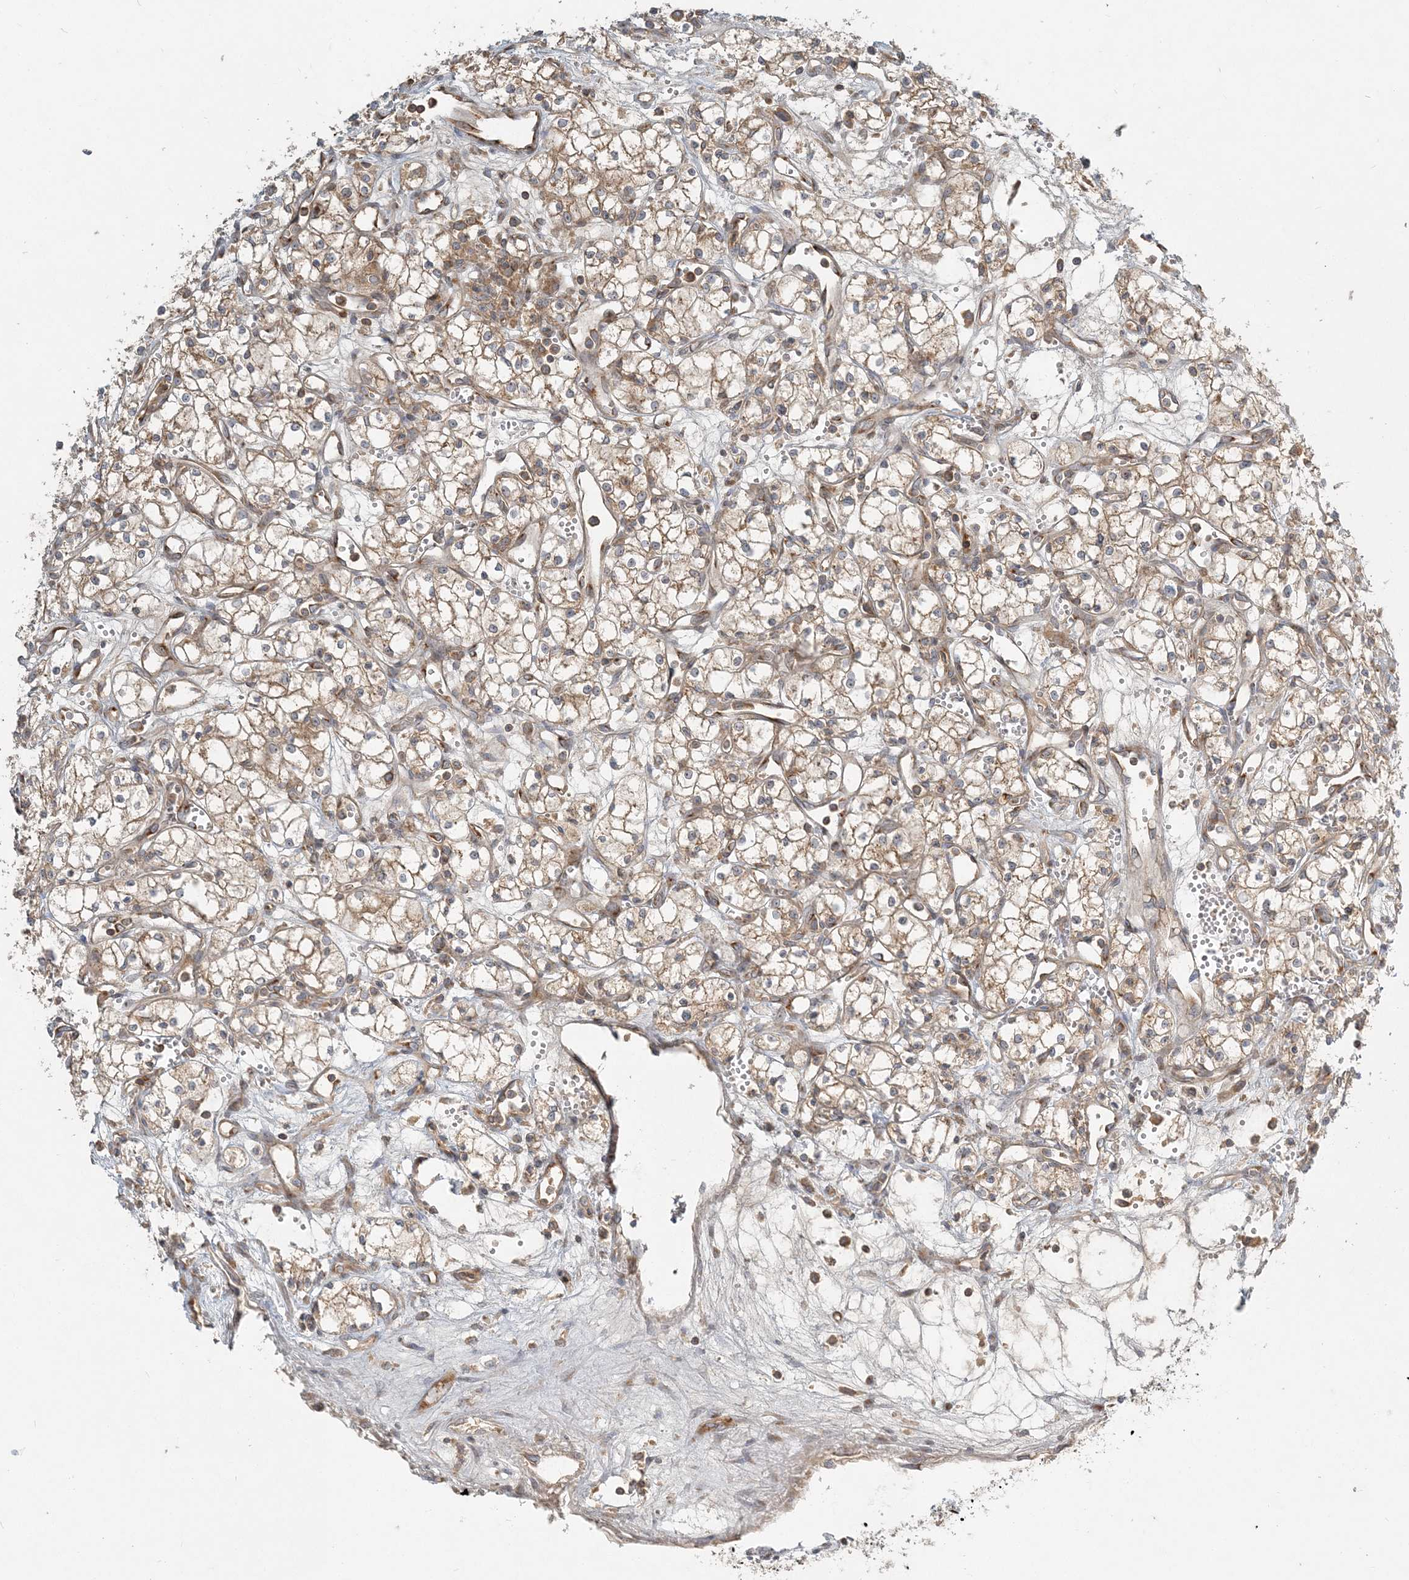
{"staining": {"intensity": "weak", "quantity": "25%-75%", "location": "cytoplasmic/membranous"}, "tissue": "renal cancer", "cell_type": "Tumor cells", "image_type": "cancer", "snomed": [{"axis": "morphology", "description": "Adenocarcinoma, NOS"}, {"axis": "topography", "description": "Kidney"}], "caption": "A low amount of weak cytoplasmic/membranous expression is appreciated in about 25%-75% of tumor cells in renal cancer (adenocarcinoma) tissue.", "gene": "AP1AR", "patient": {"sex": "male", "age": 59}}